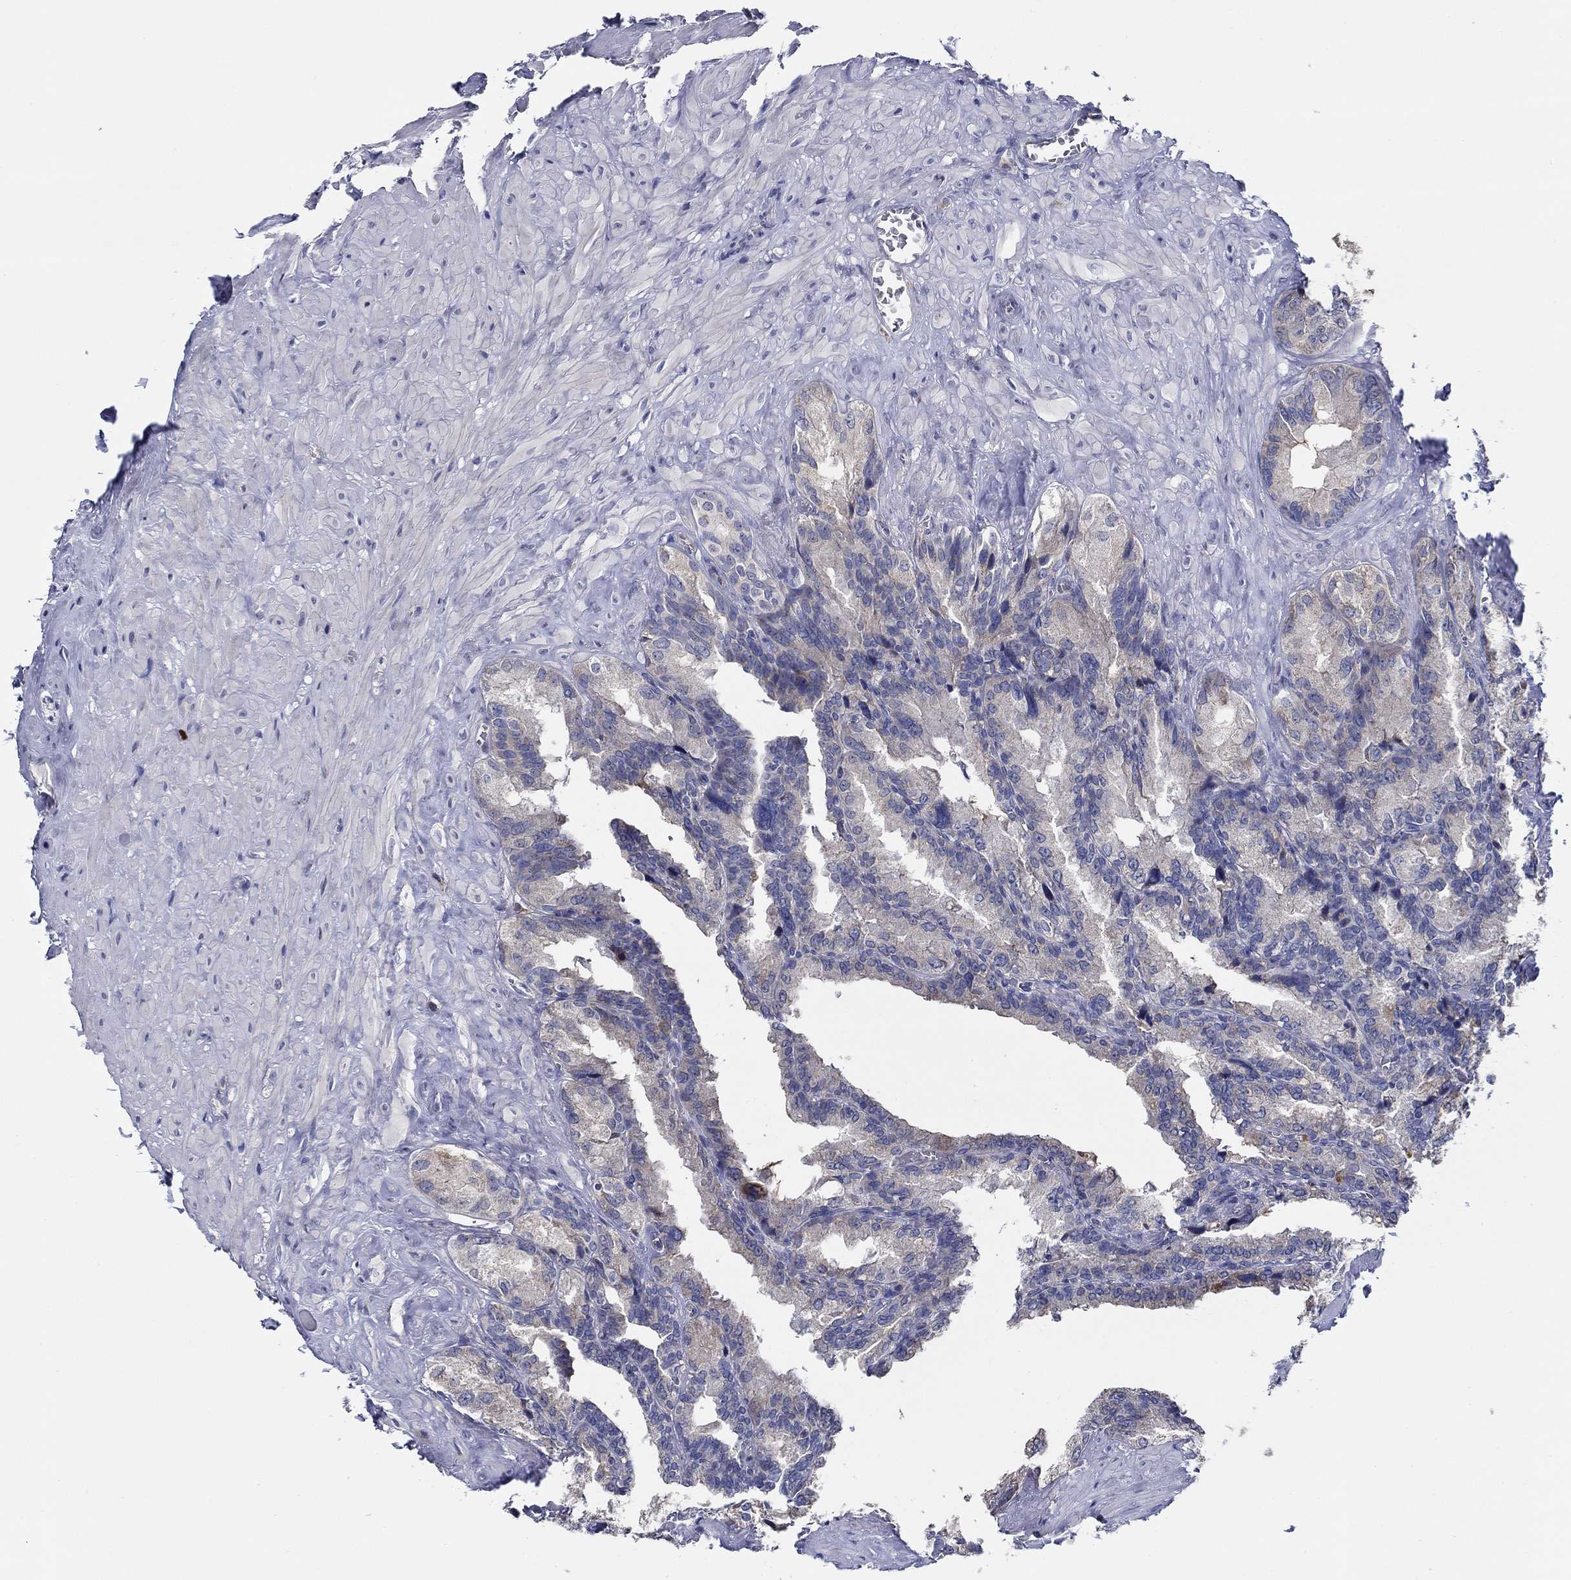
{"staining": {"intensity": "negative", "quantity": "none", "location": "none"}, "tissue": "seminal vesicle", "cell_type": "Glandular cells", "image_type": "normal", "snomed": [{"axis": "morphology", "description": "Normal tissue, NOS"}, {"axis": "topography", "description": "Seminal veicle"}], "caption": "This is an immunohistochemistry micrograph of unremarkable seminal vesicle. There is no expression in glandular cells.", "gene": "CFAP61", "patient": {"sex": "male", "age": 72}}